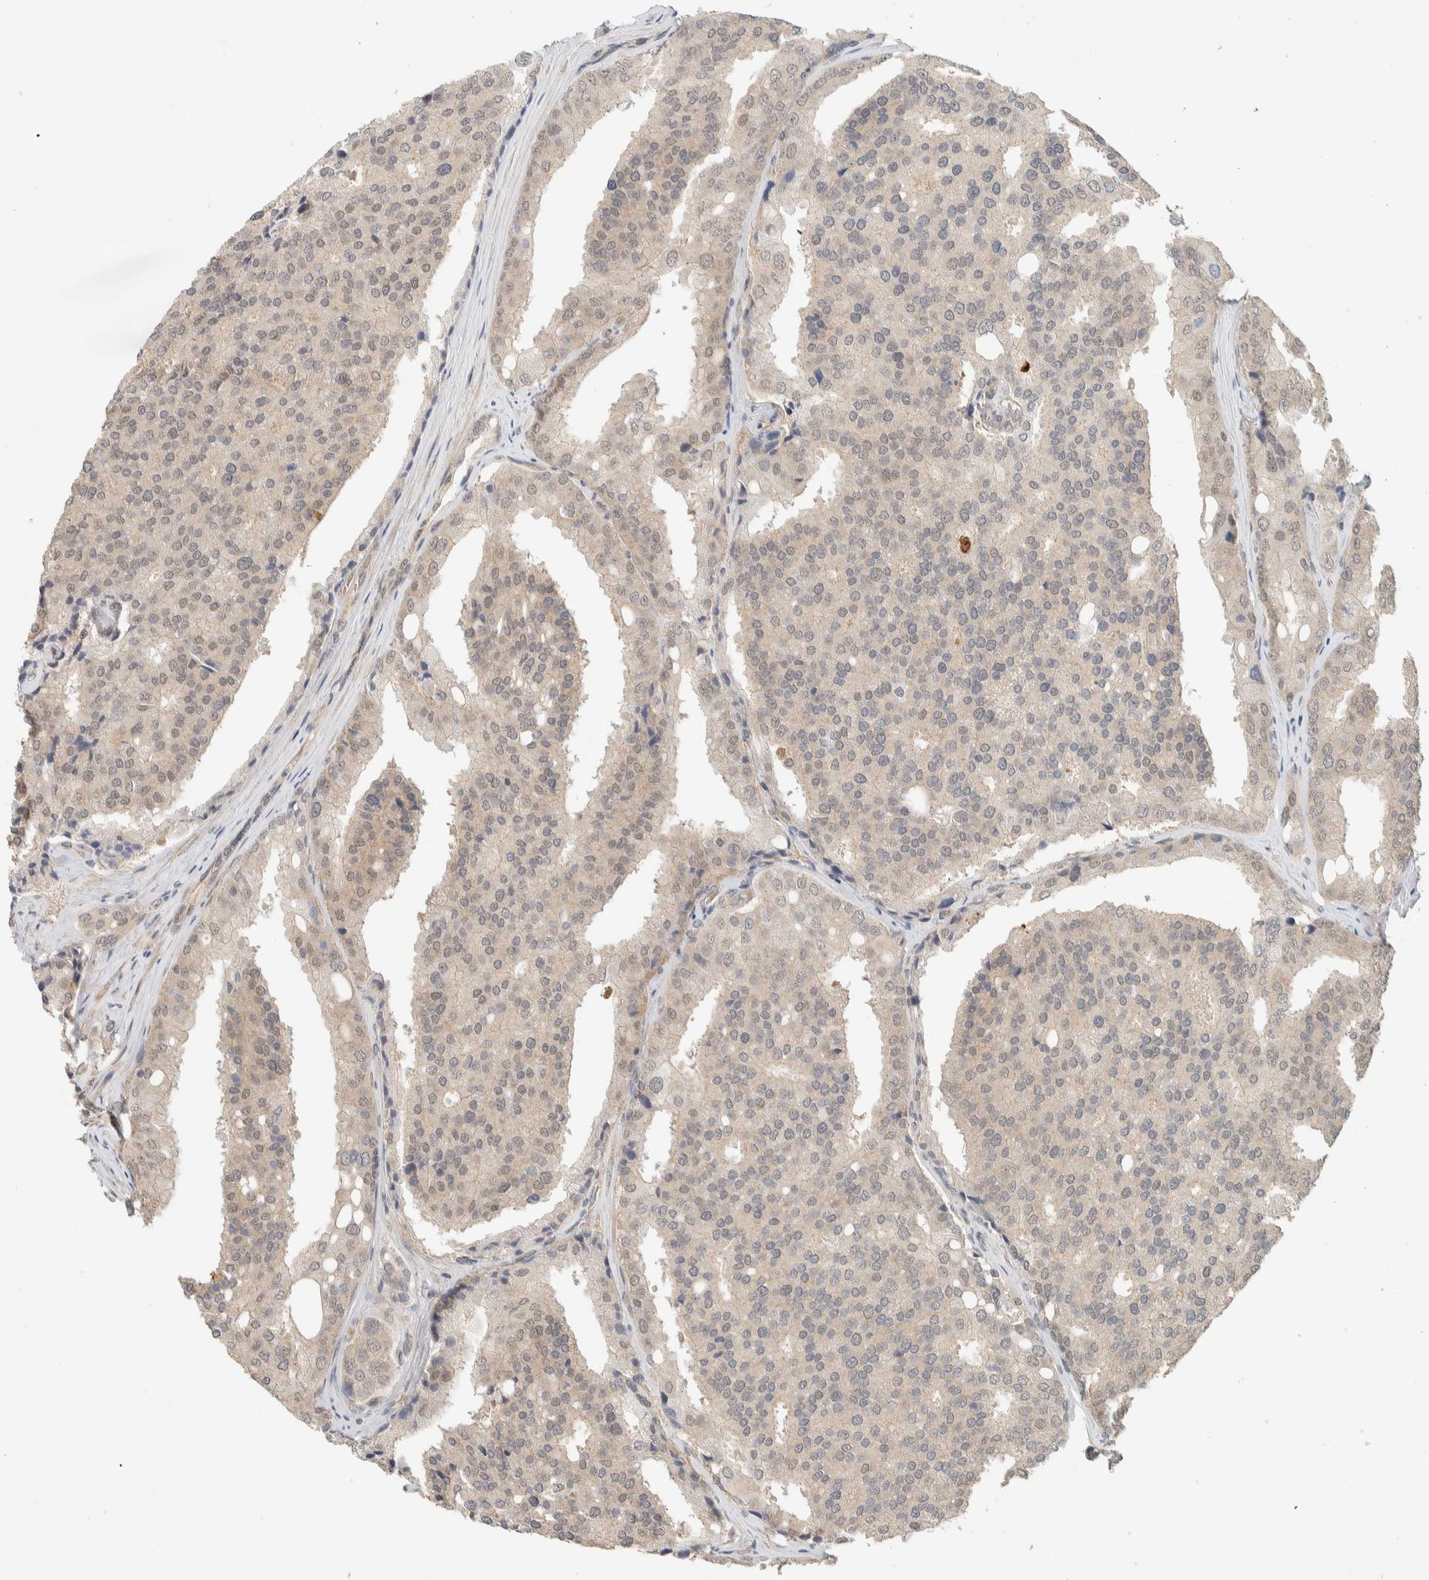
{"staining": {"intensity": "weak", "quantity": "<25%", "location": "nuclear"}, "tissue": "prostate cancer", "cell_type": "Tumor cells", "image_type": "cancer", "snomed": [{"axis": "morphology", "description": "Adenocarcinoma, High grade"}, {"axis": "topography", "description": "Prostate"}], "caption": "Immunohistochemistry (IHC) of prostate cancer (adenocarcinoma (high-grade)) reveals no staining in tumor cells. The staining is performed using DAB brown chromogen with nuclei counter-stained in using hematoxylin.", "gene": "ZBTB2", "patient": {"sex": "male", "age": 50}}